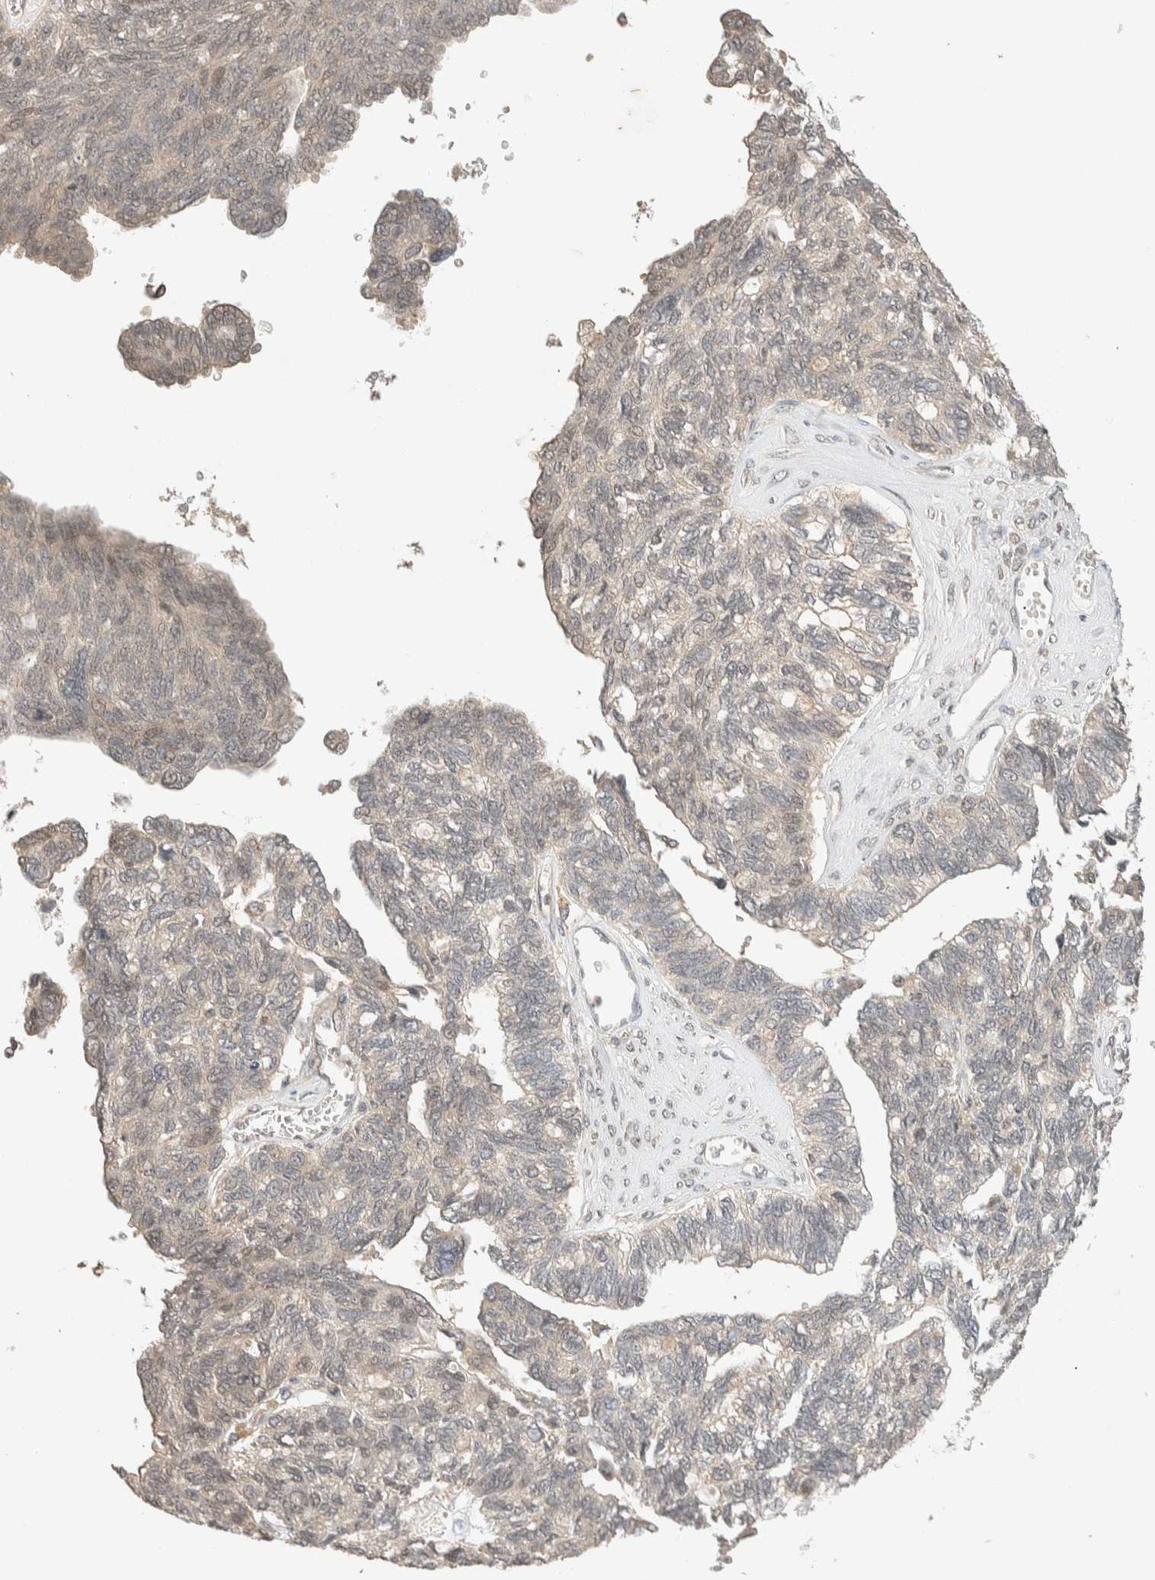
{"staining": {"intensity": "negative", "quantity": "none", "location": "none"}, "tissue": "ovarian cancer", "cell_type": "Tumor cells", "image_type": "cancer", "snomed": [{"axis": "morphology", "description": "Cystadenocarcinoma, serous, NOS"}, {"axis": "topography", "description": "Ovary"}], "caption": "High power microscopy micrograph of an immunohistochemistry histopathology image of ovarian cancer (serous cystadenocarcinoma), revealing no significant staining in tumor cells. (DAB immunohistochemistry with hematoxylin counter stain).", "gene": "THRA", "patient": {"sex": "female", "age": 79}}